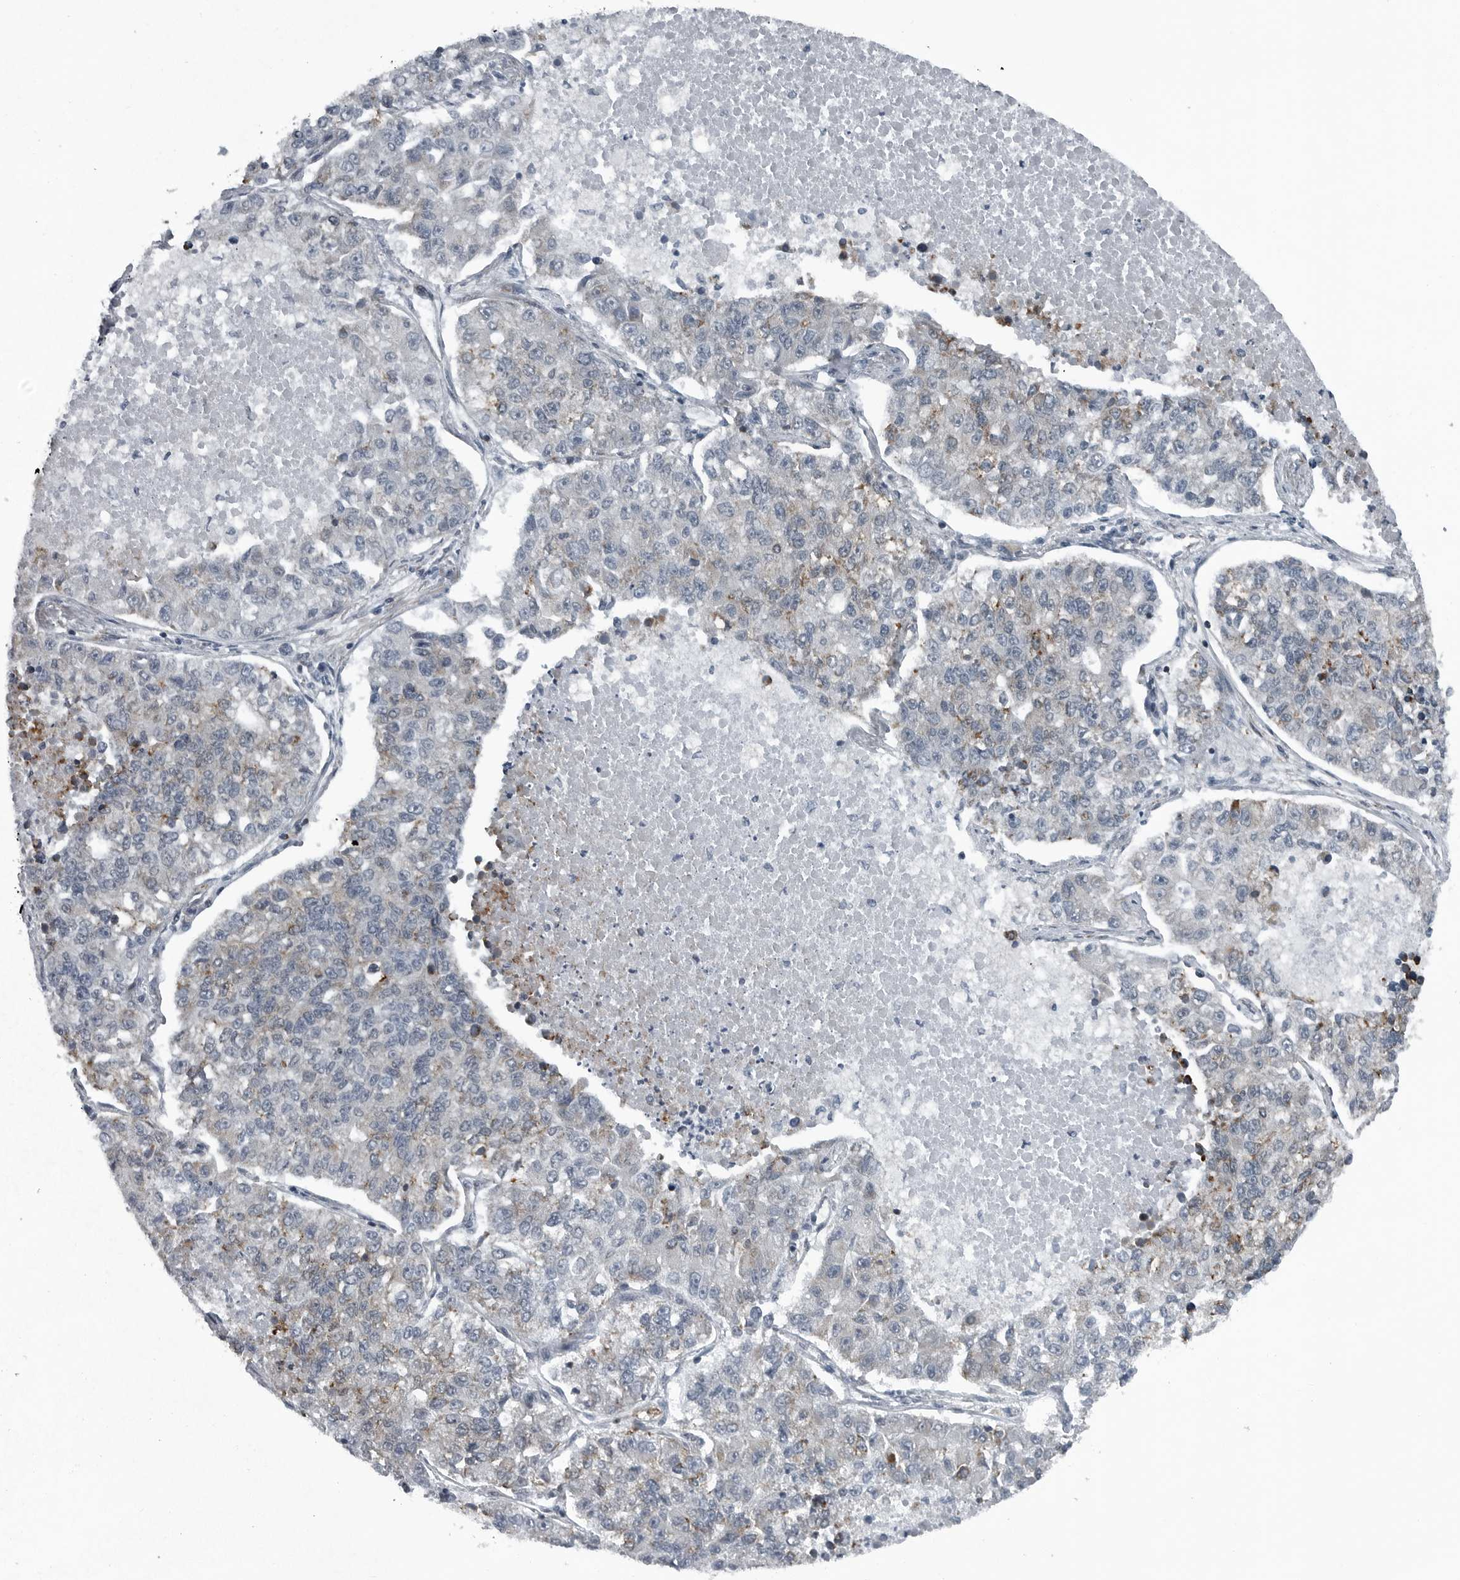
{"staining": {"intensity": "negative", "quantity": "none", "location": "none"}, "tissue": "lung cancer", "cell_type": "Tumor cells", "image_type": "cancer", "snomed": [{"axis": "morphology", "description": "Adenocarcinoma, NOS"}, {"axis": "topography", "description": "Lung"}], "caption": "Immunohistochemical staining of lung adenocarcinoma exhibits no significant expression in tumor cells.", "gene": "GAK", "patient": {"sex": "male", "age": 49}}